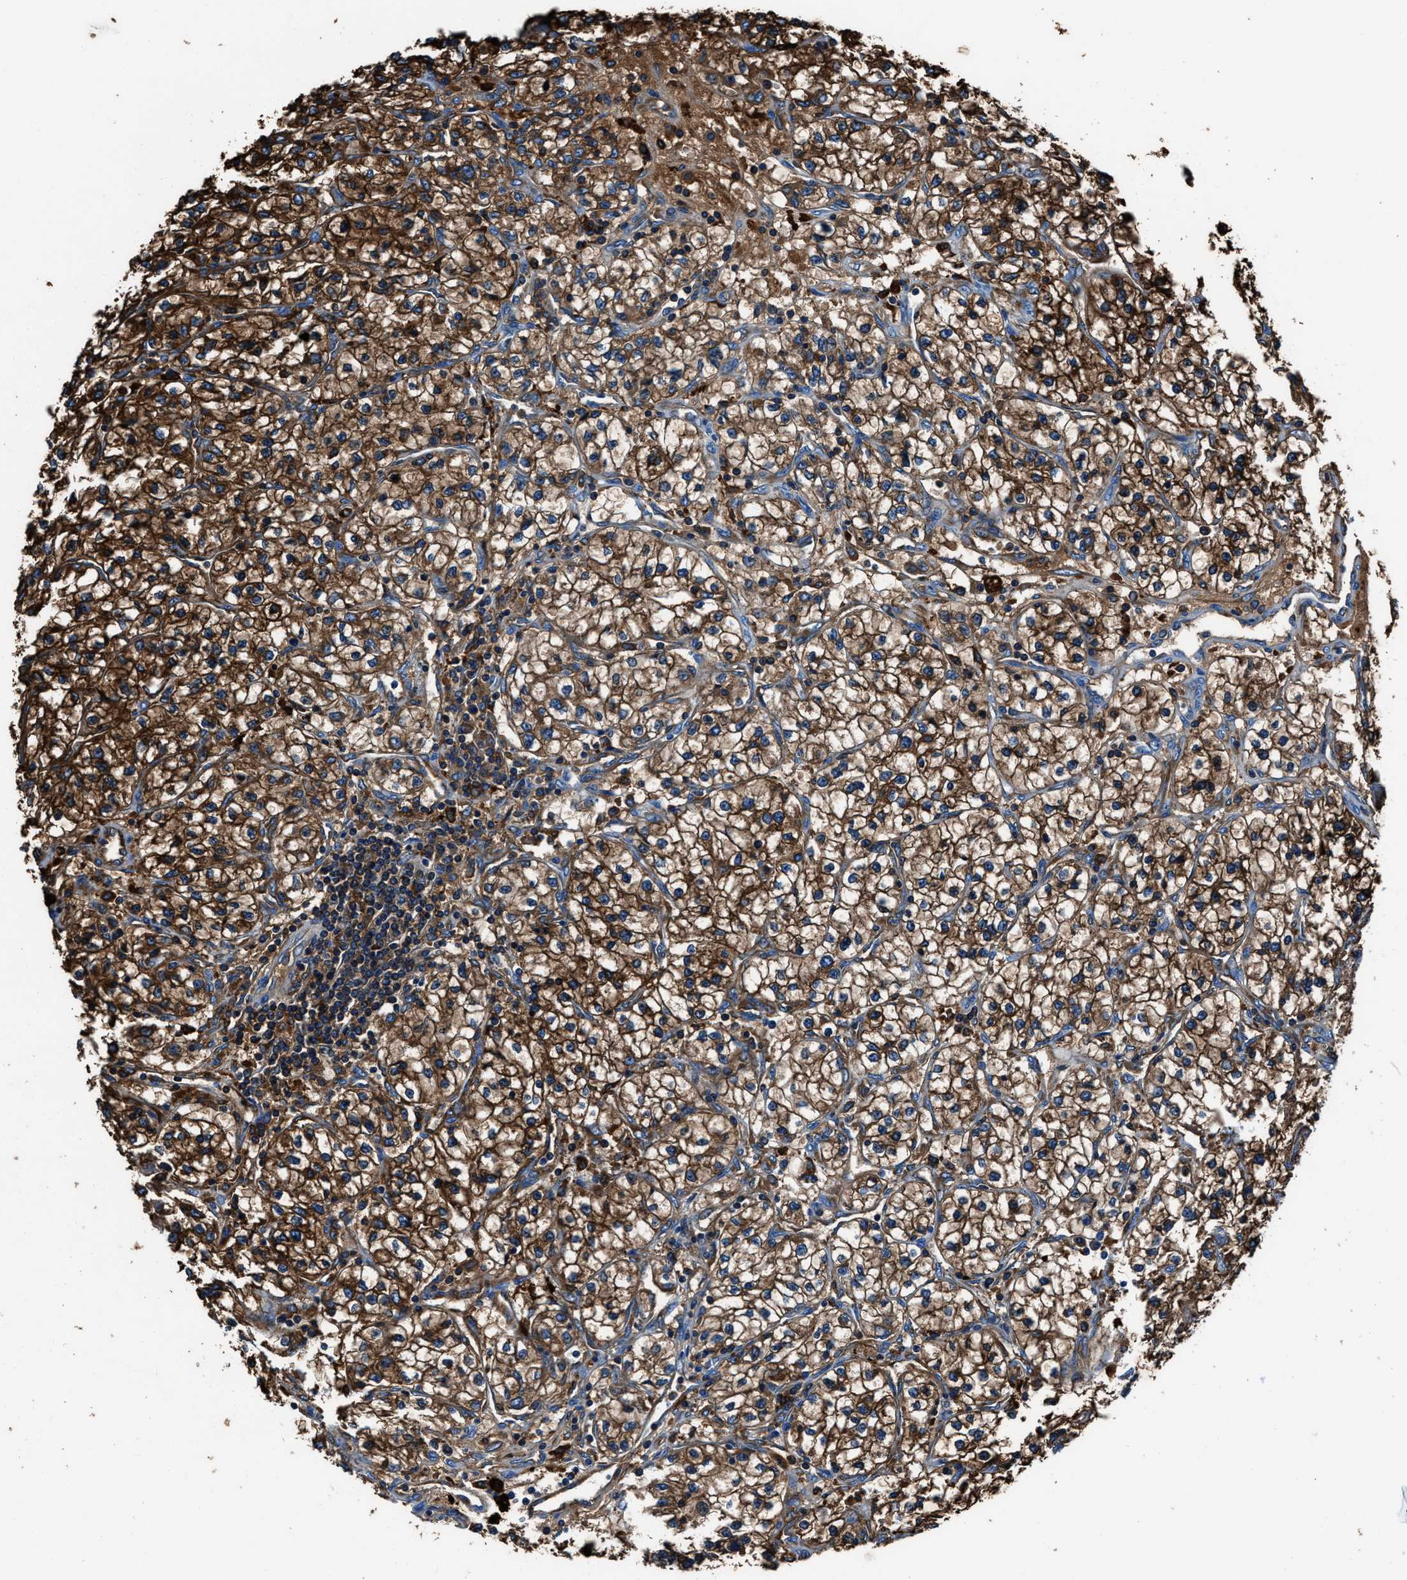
{"staining": {"intensity": "strong", "quantity": ">75%", "location": "cytoplasmic/membranous"}, "tissue": "renal cancer", "cell_type": "Tumor cells", "image_type": "cancer", "snomed": [{"axis": "morphology", "description": "Adenocarcinoma, NOS"}, {"axis": "topography", "description": "Kidney"}], "caption": "There is high levels of strong cytoplasmic/membranous positivity in tumor cells of adenocarcinoma (renal), as demonstrated by immunohistochemical staining (brown color).", "gene": "FTL", "patient": {"sex": "female", "age": 57}}